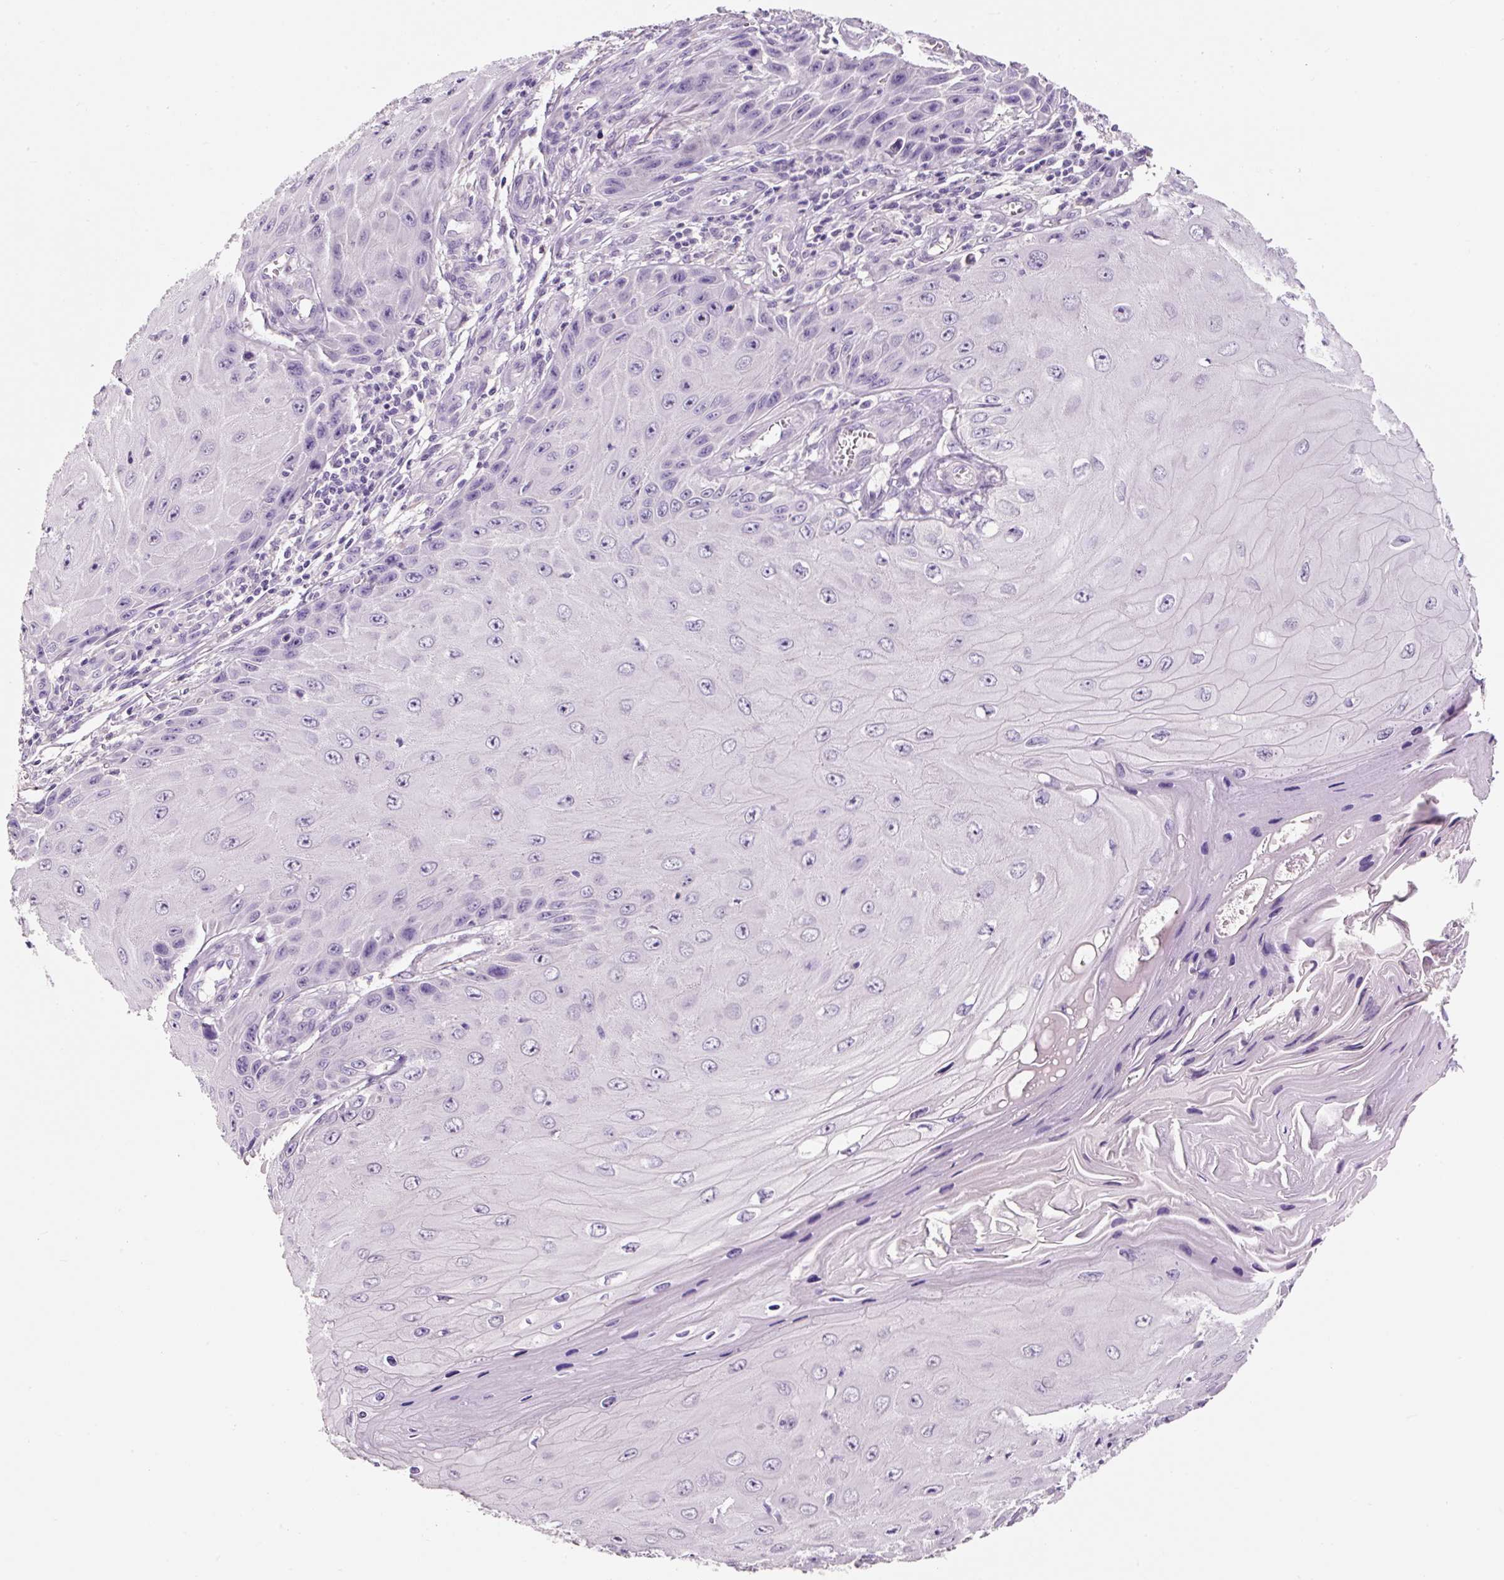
{"staining": {"intensity": "negative", "quantity": "none", "location": "none"}, "tissue": "skin cancer", "cell_type": "Tumor cells", "image_type": "cancer", "snomed": [{"axis": "morphology", "description": "Squamous cell carcinoma, NOS"}, {"axis": "topography", "description": "Skin"}], "caption": "This is a image of immunohistochemistry (IHC) staining of skin squamous cell carcinoma, which shows no positivity in tumor cells. (DAB (3,3'-diaminobenzidine) IHC, high magnification).", "gene": "SYP", "patient": {"sex": "female", "age": 73}}